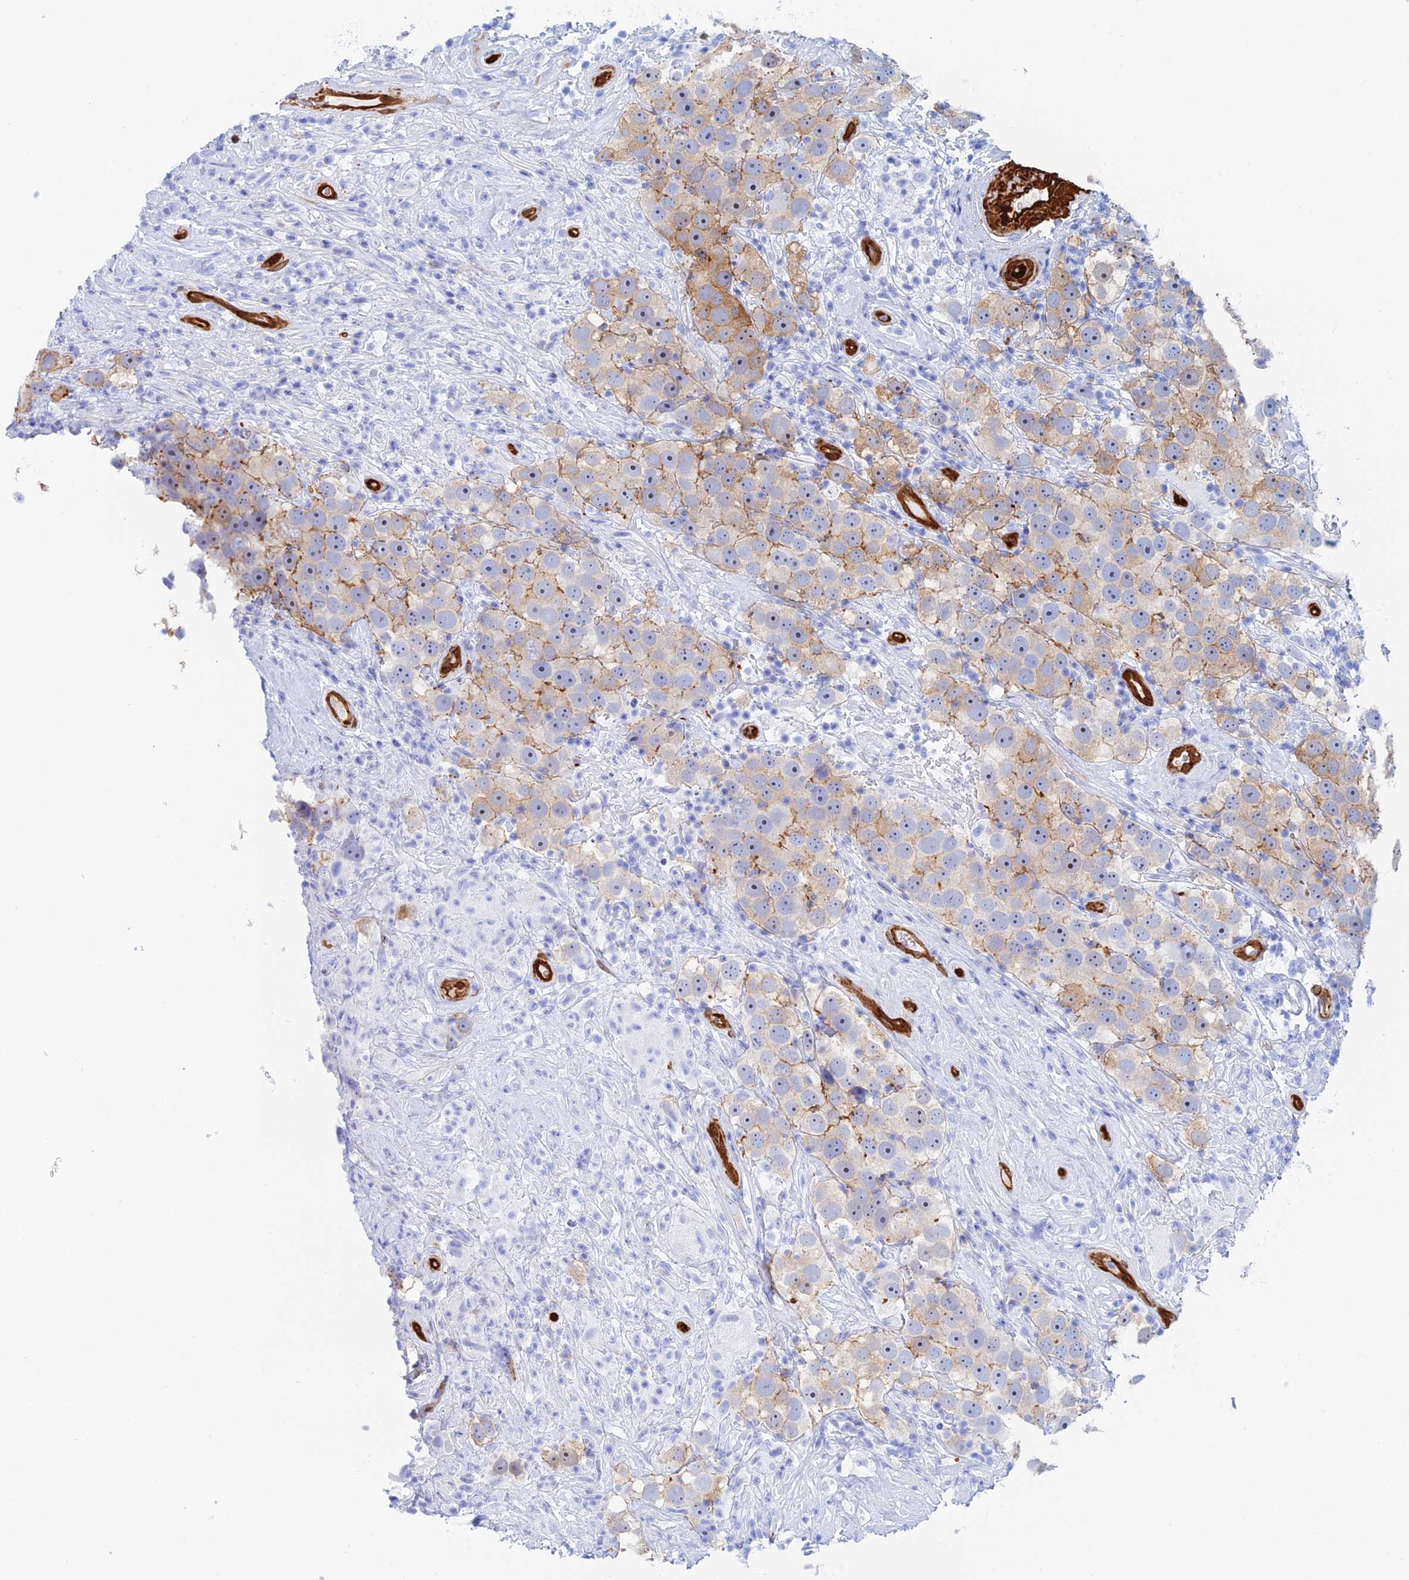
{"staining": {"intensity": "weak", "quantity": "25%-75%", "location": "cytoplasmic/membranous"}, "tissue": "testis cancer", "cell_type": "Tumor cells", "image_type": "cancer", "snomed": [{"axis": "morphology", "description": "Seminoma, NOS"}, {"axis": "topography", "description": "Testis"}], "caption": "Testis cancer was stained to show a protein in brown. There is low levels of weak cytoplasmic/membranous positivity in about 25%-75% of tumor cells. Nuclei are stained in blue.", "gene": "CRIP2", "patient": {"sex": "male", "age": 49}}